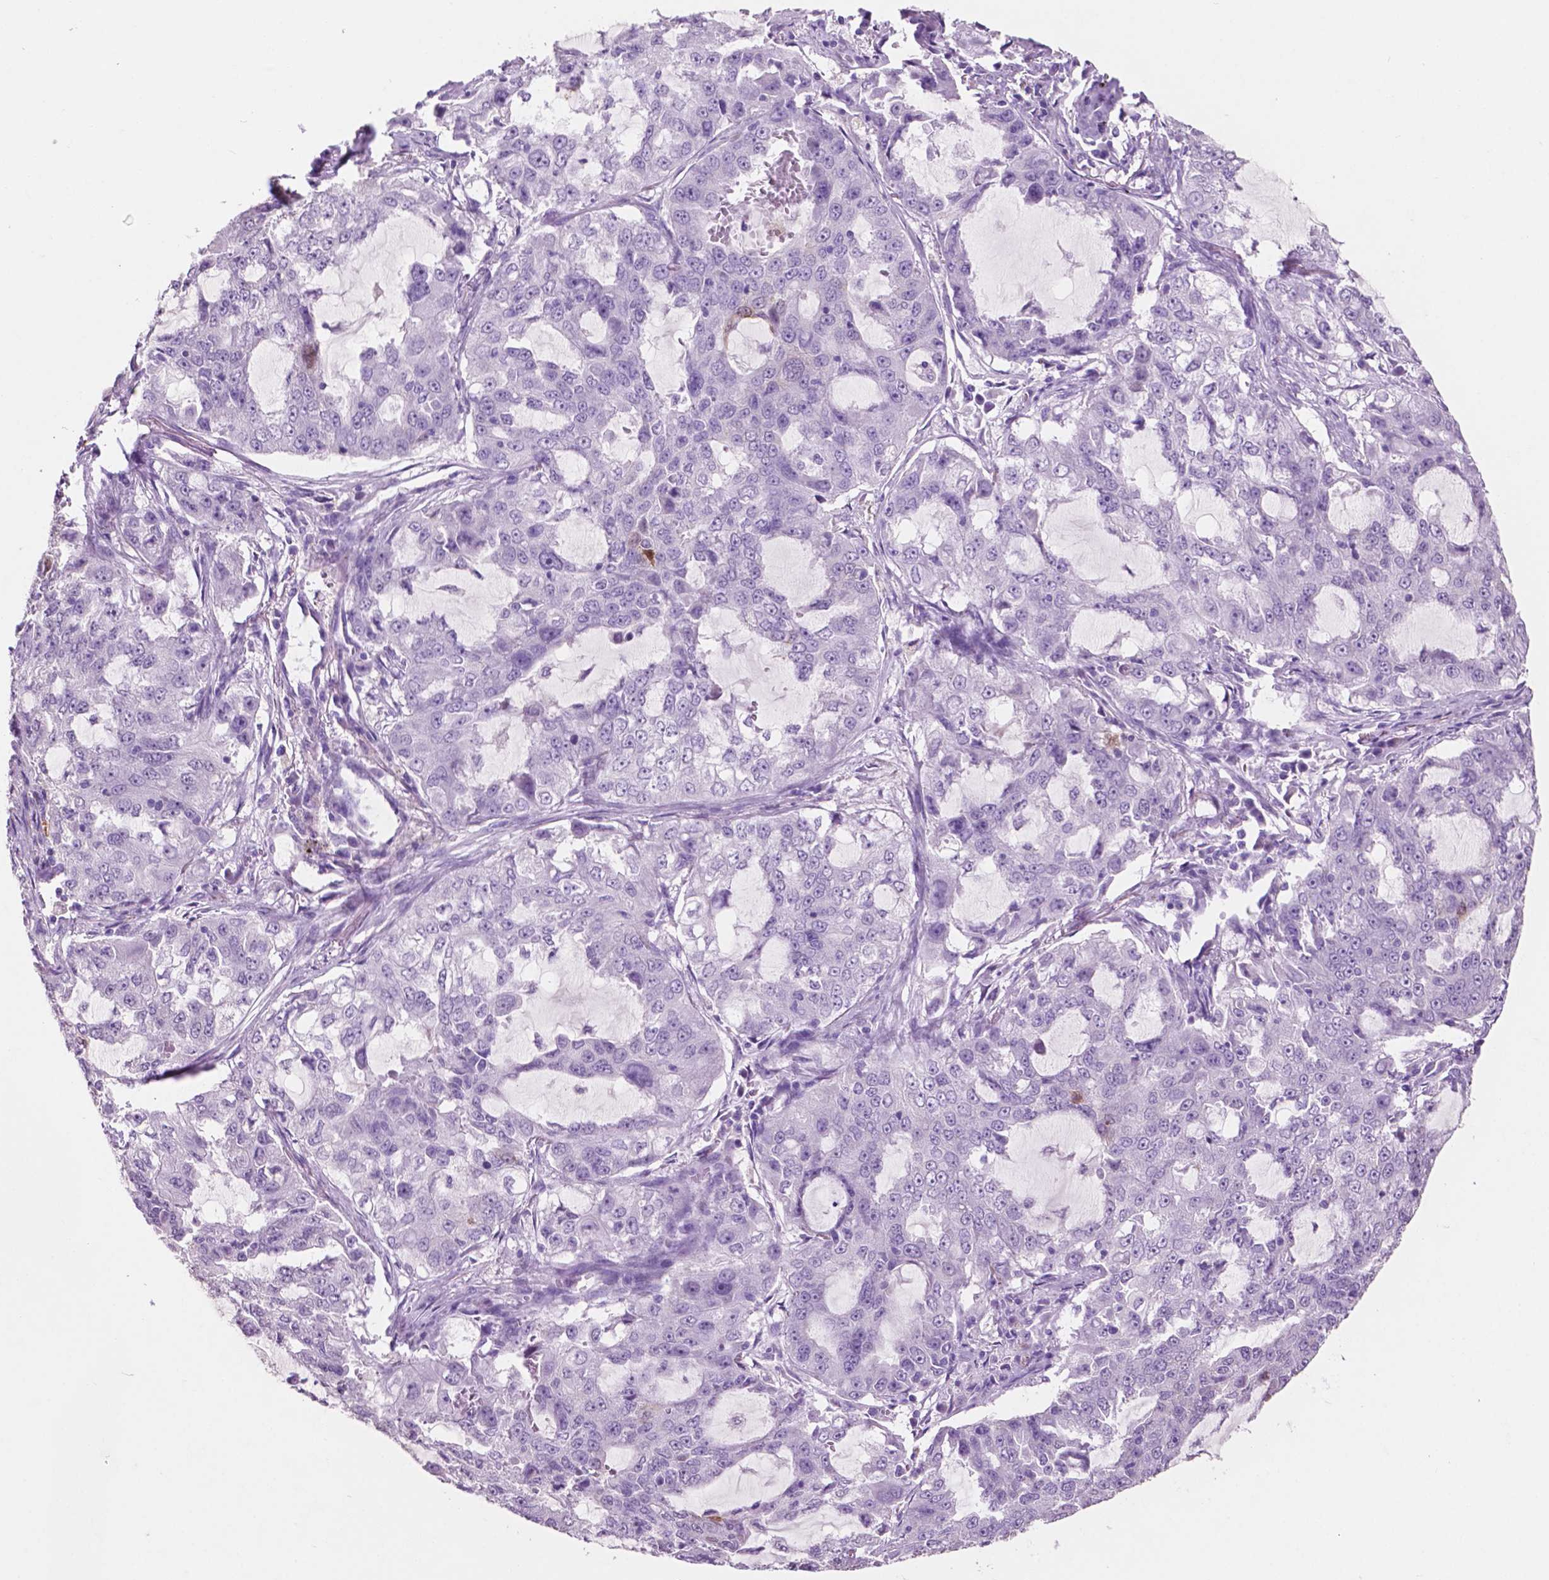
{"staining": {"intensity": "negative", "quantity": "none", "location": "none"}, "tissue": "lung cancer", "cell_type": "Tumor cells", "image_type": "cancer", "snomed": [{"axis": "morphology", "description": "Adenocarcinoma, NOS"}, {"axis": "topography", "description": "Lung"}], "caption": "IHC image of neoplastic tissue: human lung cancer (adenocarcinoma) stained with DAB (3,3'-diaminobenzidine) demonstrates no significant protein staining in tumor cells.", "gene": "IDO1", "patient": {"sex": "female", "age": 61}}